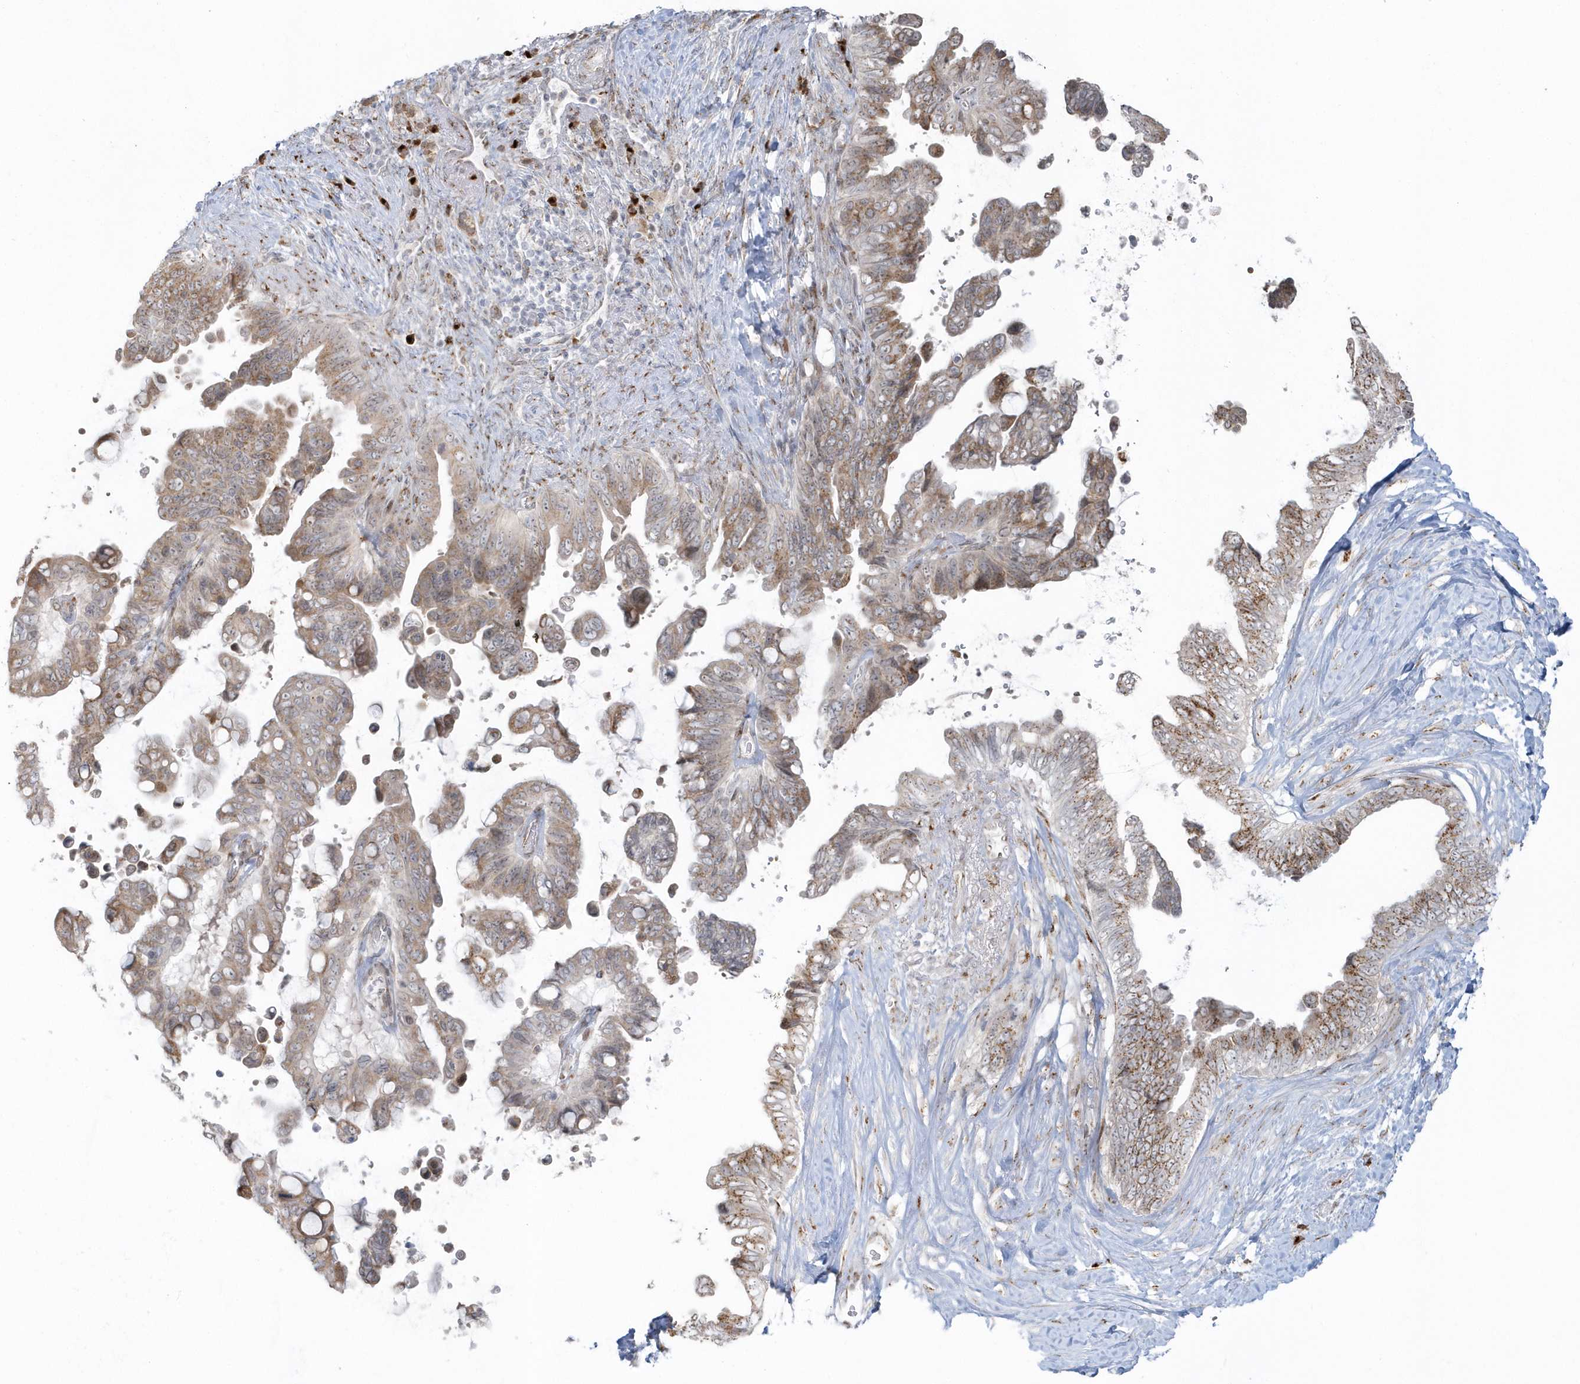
{"staining": {"intensity": "weak", "quantity": ">75%", "location": "cytoplasmic/membranous"}, "tissue": "pancreatic cancer", "cell_type": "Tumor cells", "image_type": "cancer", "snomed": [{"axis": "morphology", "description": "Adenocarcinoma, NOS"}, {"axis": "topography", "description": "Pancreas"}], "caption": "Pancreatic cancer was stained to show a protein in brown. There is low levels of weak cytoplasmic/membranous expression in about >75% of tumor cells.", "gene": "DHFR", "patient": {"sex": "female", "age": 72}}